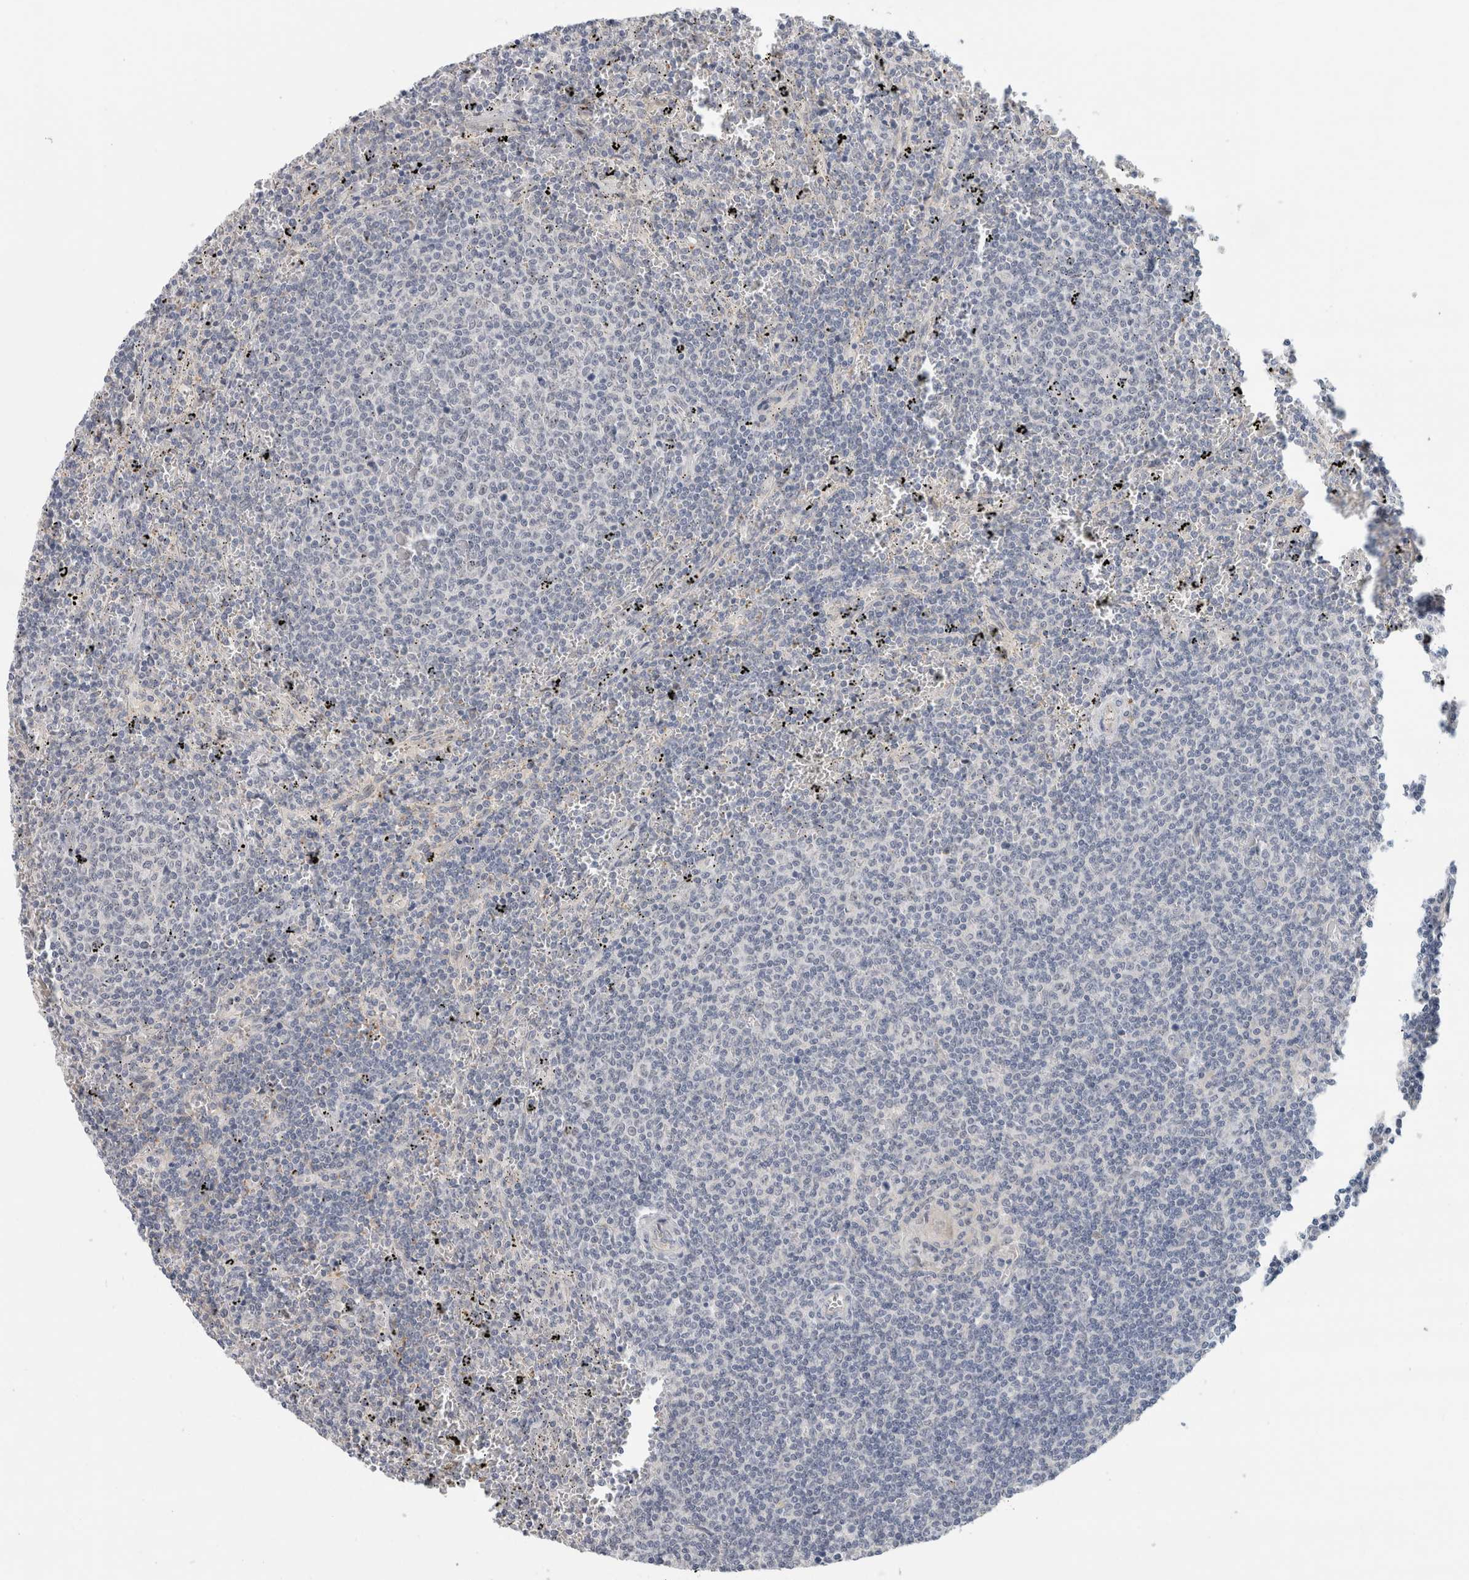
{"staining": {"intensity": "negative", "quantity": "none", "location": "none"}, "tissue": "lymphoma", "cell_type": "Tumor cells", "image_type": "cancer", "snomed": [{"axis": "morphology", "description": "Malignant lymphoma, non-Hodgkin's type, Low grade"}, {"axis": "topography", "description": "Spleen"}], "caption": "Lymphoma was stained to show a protein in brown. There is no significant staining in tumor cells.", "gene": "HCN3", "patient": {"sex": "female", "age": 50}}